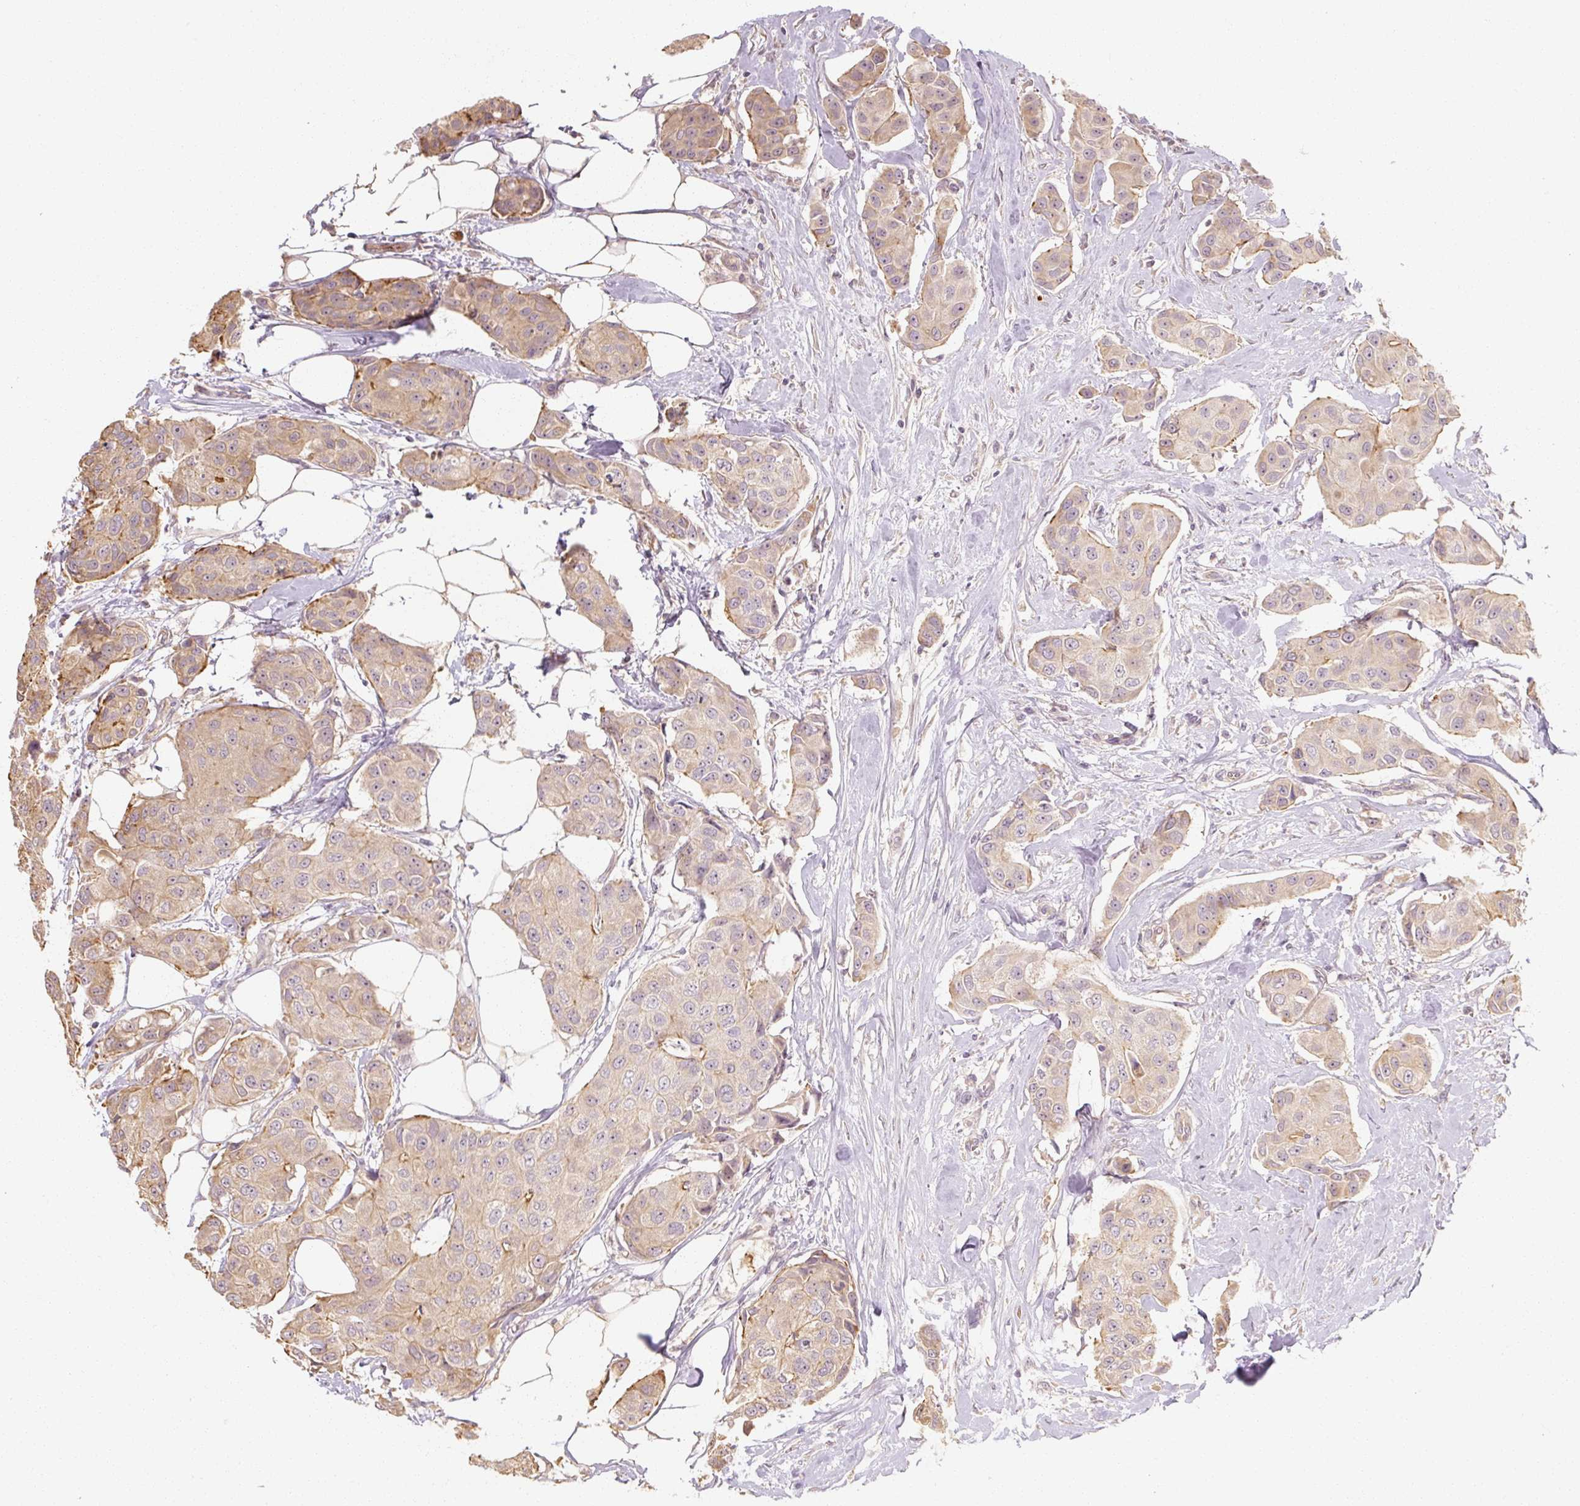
{"staining": {"intensity": "moderate", "quantity": "25%-75%", "location": "cytoplasmic/membranous"}, "tissue": "breast cancer", "cell_type": "Tumor cells", "image_type": "cancer", "snomed": [{"axis": "morphology", "description": "Duct carcinoma"}, {"axis": "topography", "description": "Breast"}, {"axis": "topography", "description": "Lymph node"}], "caption": "Tumor cells demonstrate medium levels of moderate cytoplasmic/membranous staining in about 25%-75% of cells in breast intraductal carcinoma. The staining was performed using DAB to visualize the protein expression in brown, while the nuclei were stained in blue with hematoxylin (Magnification: 20x).", "gene": "RB1CC1", "patient": {"sex": "female", "age": 80}}